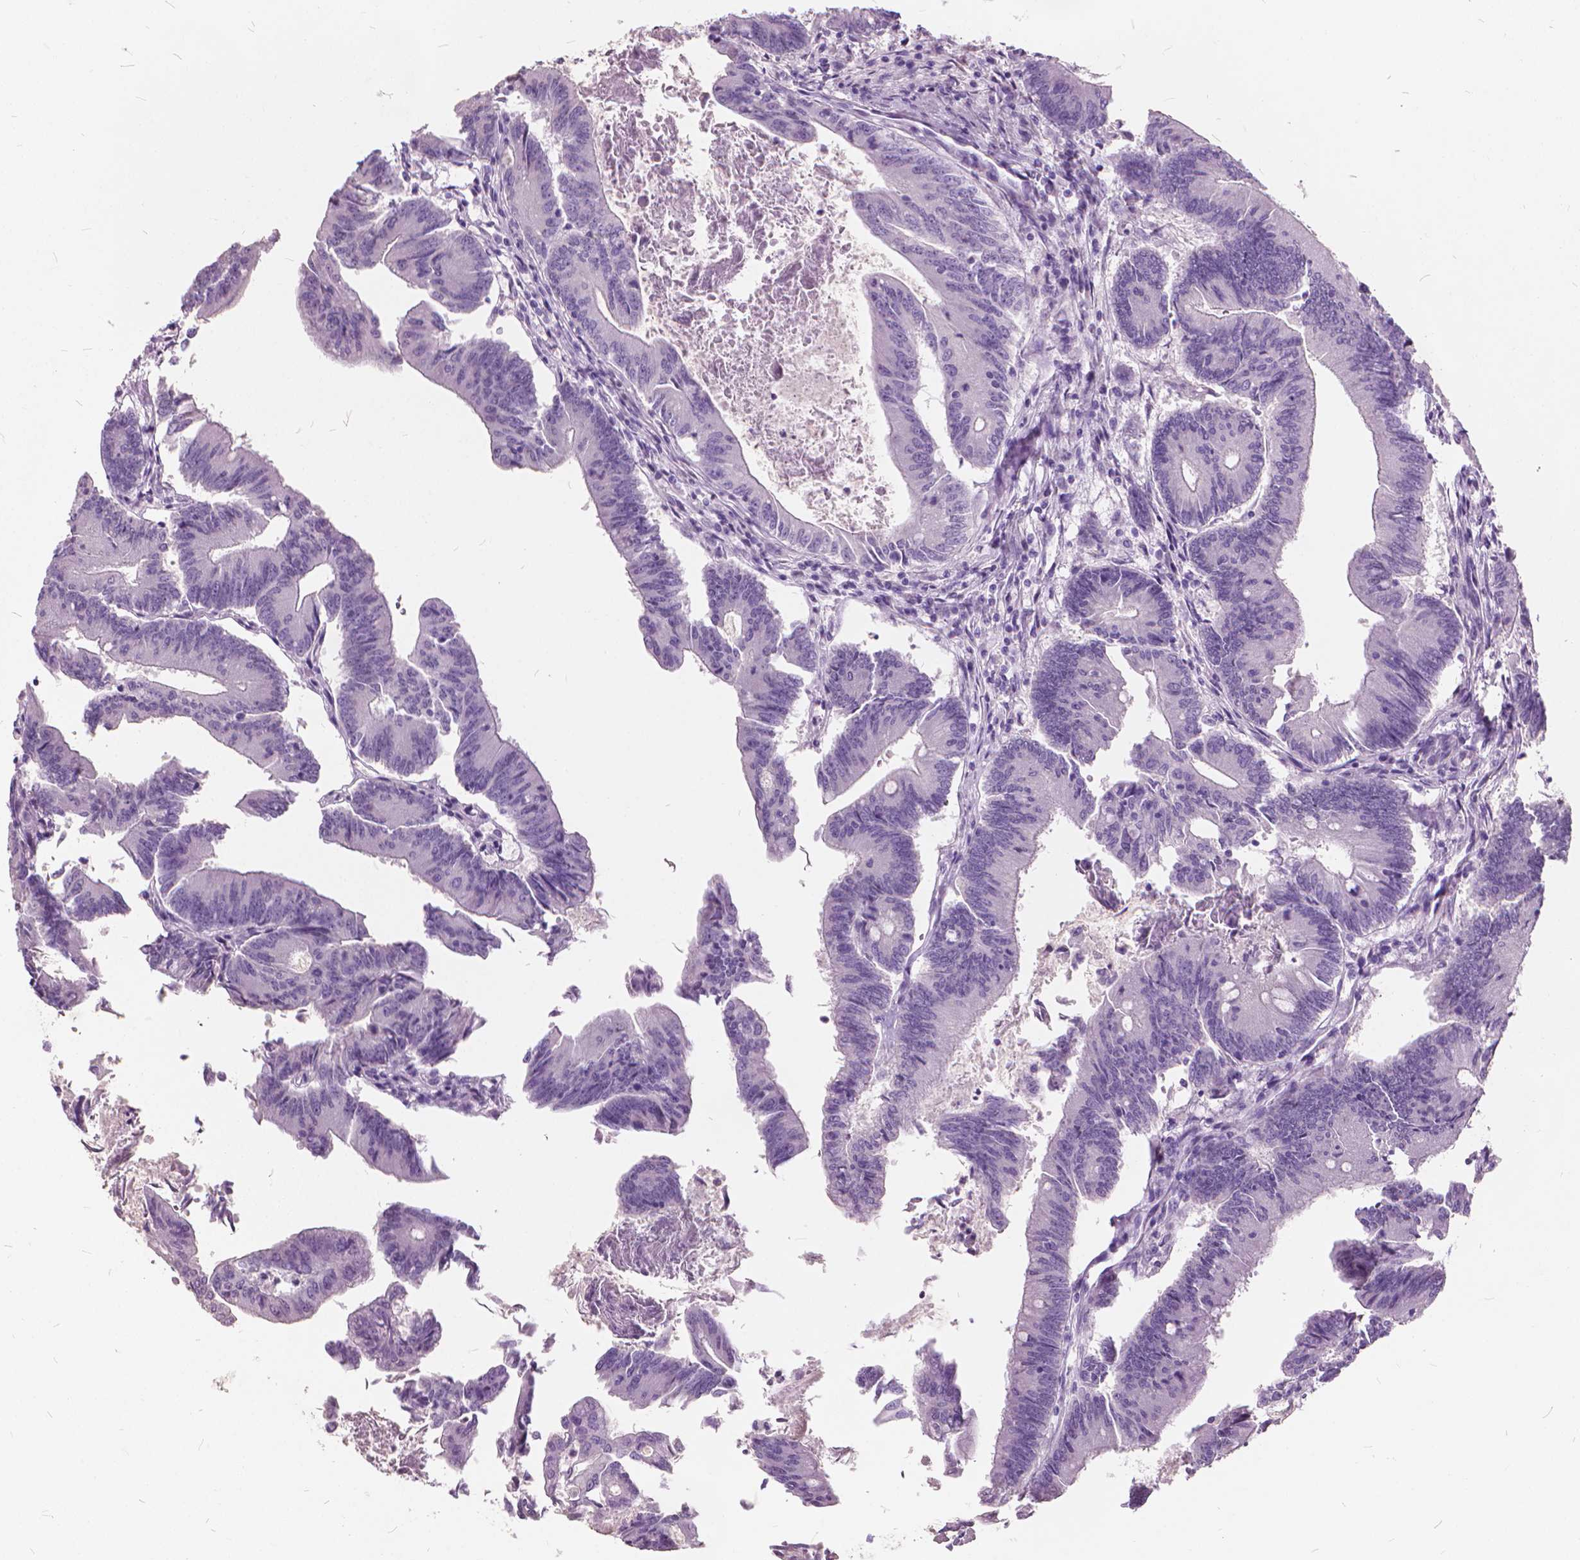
{"staining": {"intensity": "negative", "quantity": "none", "location": "none"}, "tissue": "colorectal cancer", "cell_type": "Tumor cells", "image_type": "cancer", "snomed": [{"axis": "morphology", "description": "Adenocarcinoma, NOS"}, {"axis": "topography", "description": "Colon"}], "caption": "This is an immunohistochemistry histopathology image of human adenocarcinoma (colorectal). There is no expression in tumor cells.", "gene": "DNM1", "patient": {"sex": "female", "age": 70}}